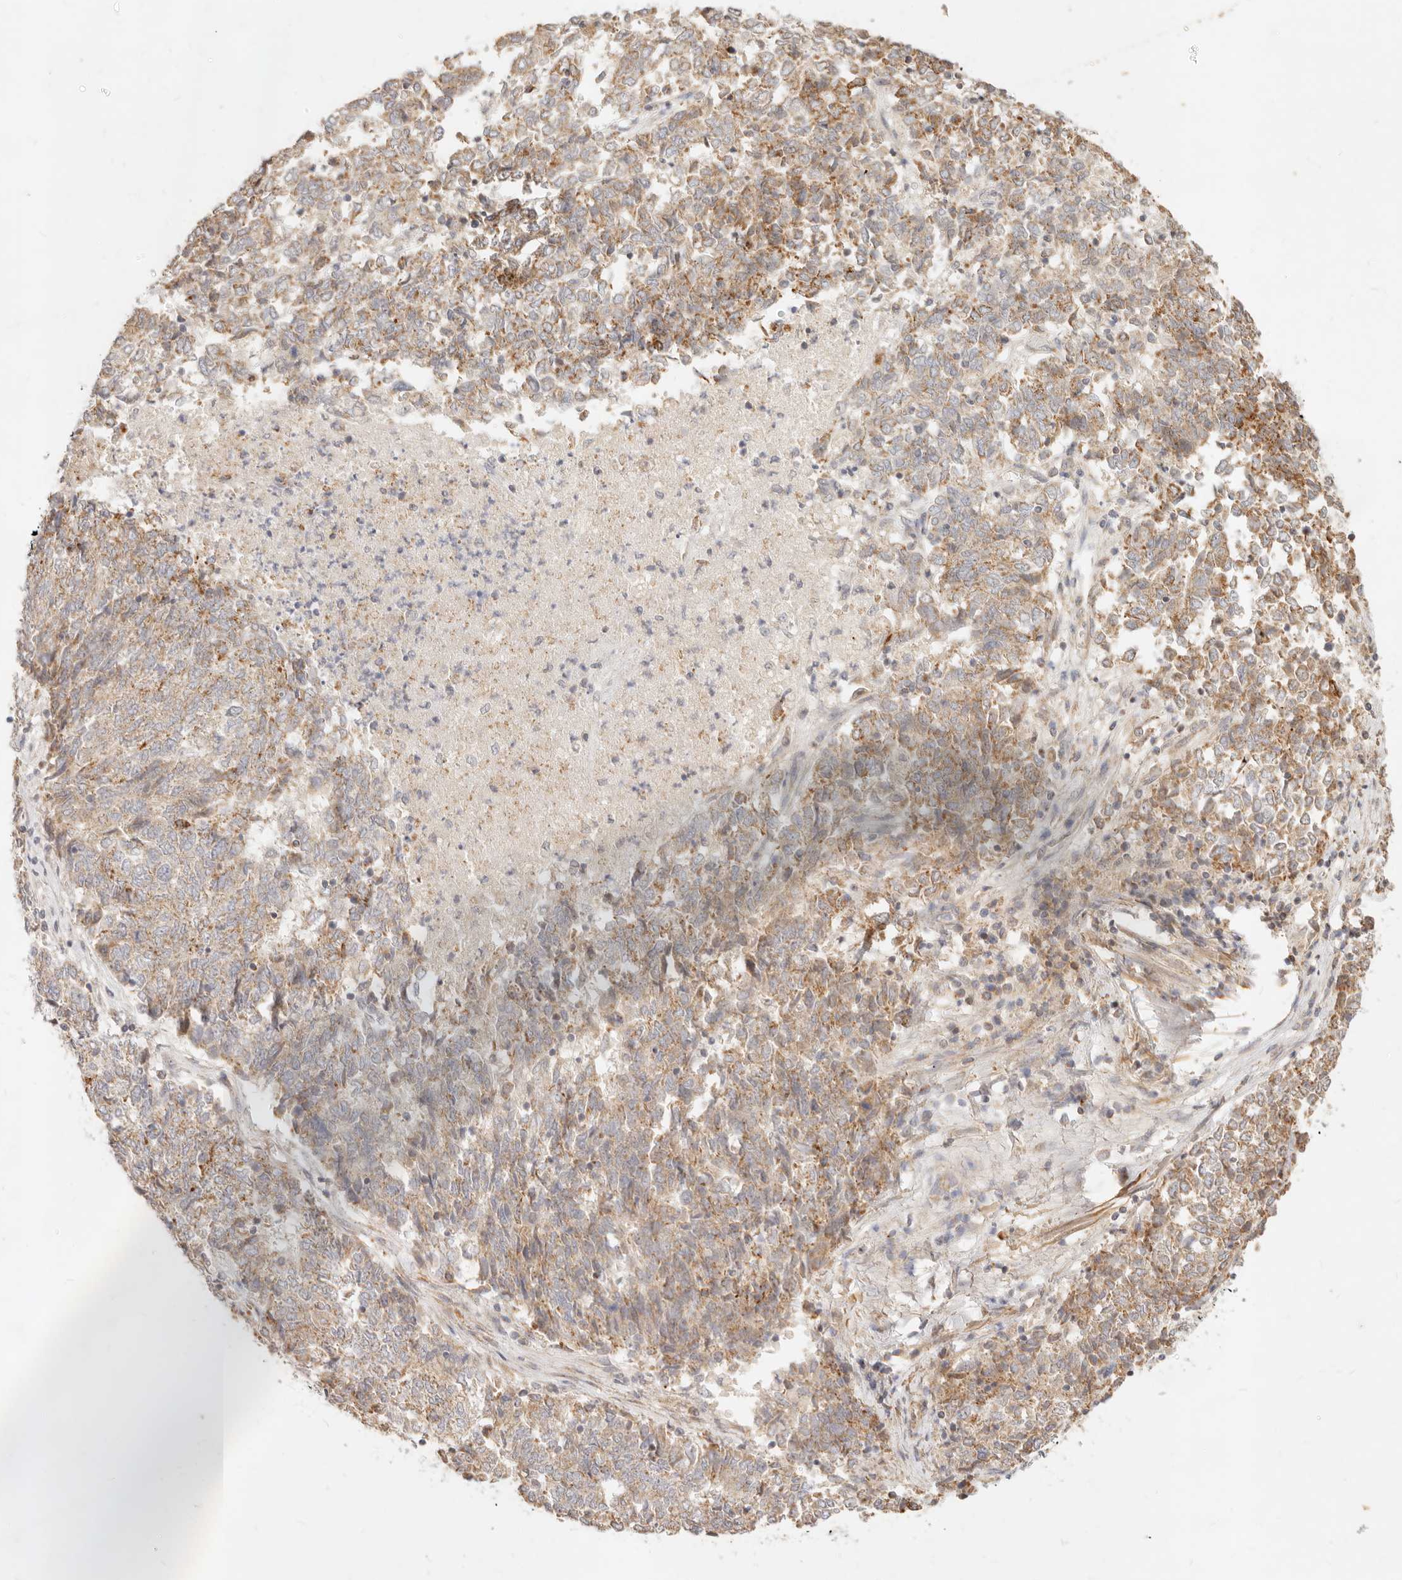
{"staining": {"intensity": "moderate", "quantity": "25%-75%", "location": "cytoplasmic/membranous"}, "tissue": "endometrial cancer", "cell_type": "Tumor cells", "image_type": "cancer", "snomed": [{"axis": "morphology", "description": "Adenocarcinoma, NOS"}, {"axis": "topography", "description": "Endometrium"}], "caption": "DAB immunohistochemical staining of adenocarcinoma (endometrial) displays moderate cytoplasmic/membranous protein positivity in approximately 25%-75% of tumor cells.", "gene": "RUBCNL", "patient": {"sex": "female", "age": 80}}